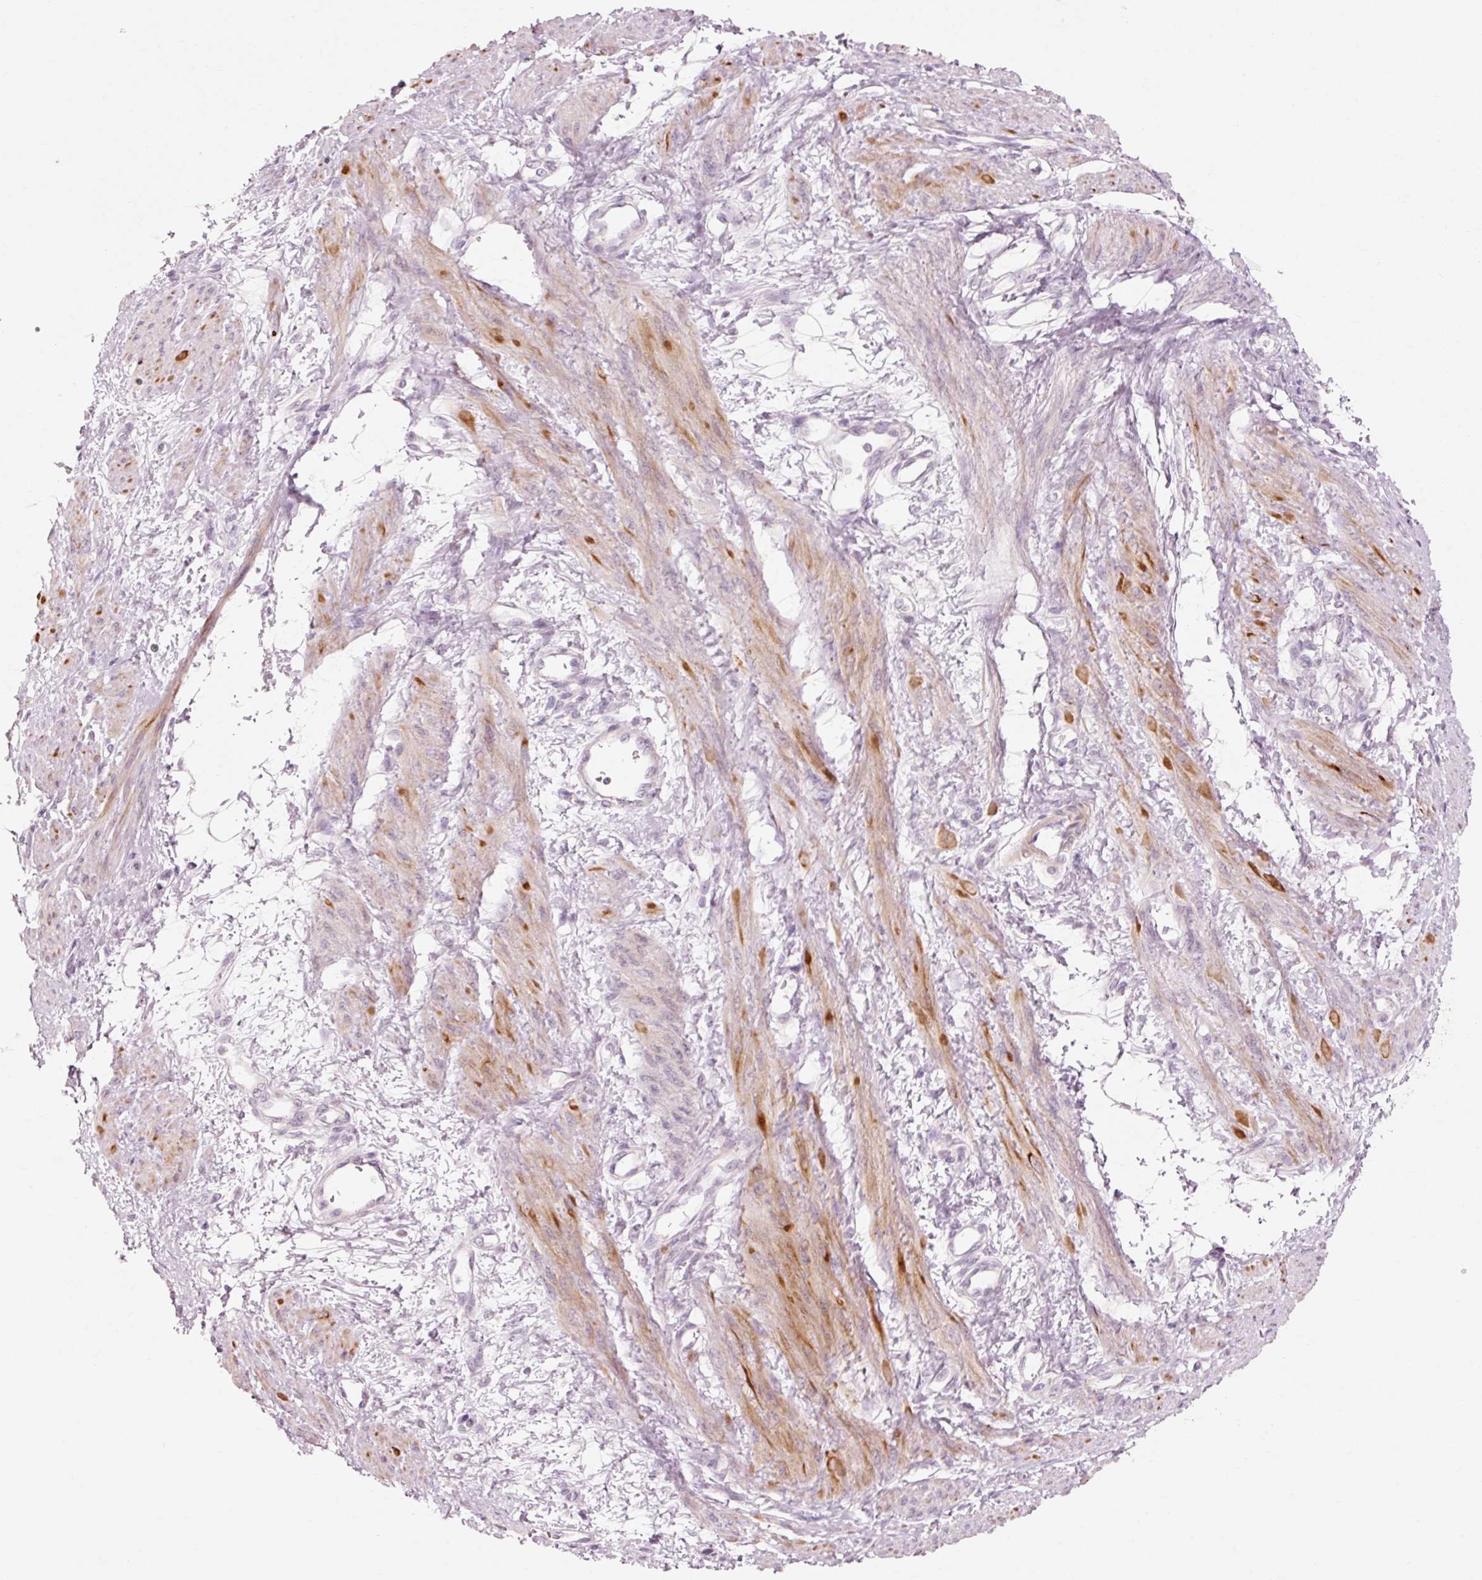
{"staining": {"intensity": "strong", "quantity": "25%-75%", "location": "cytoplasmic/membranous"}, "tissue": "smooth muscle", "cell_type": "Smooth muscle cells", "image_type": "normal", "snomed": [{"axis": "morphology", "description": "Normal tissue, NOS"}, {"axis": "topography", "description": "Smooth muscle"}, {"axis": "topography", "description": "Uterus"}], "caption": "This is a photomicrograph of immunohistochemistry staining of unremarkable smooth muscle, which shows strong staining in the cytoplasmic/membranous of smooth muscle cells.", "gene": "TRIM73", "patient": {"sex": "female", "age": 39}}